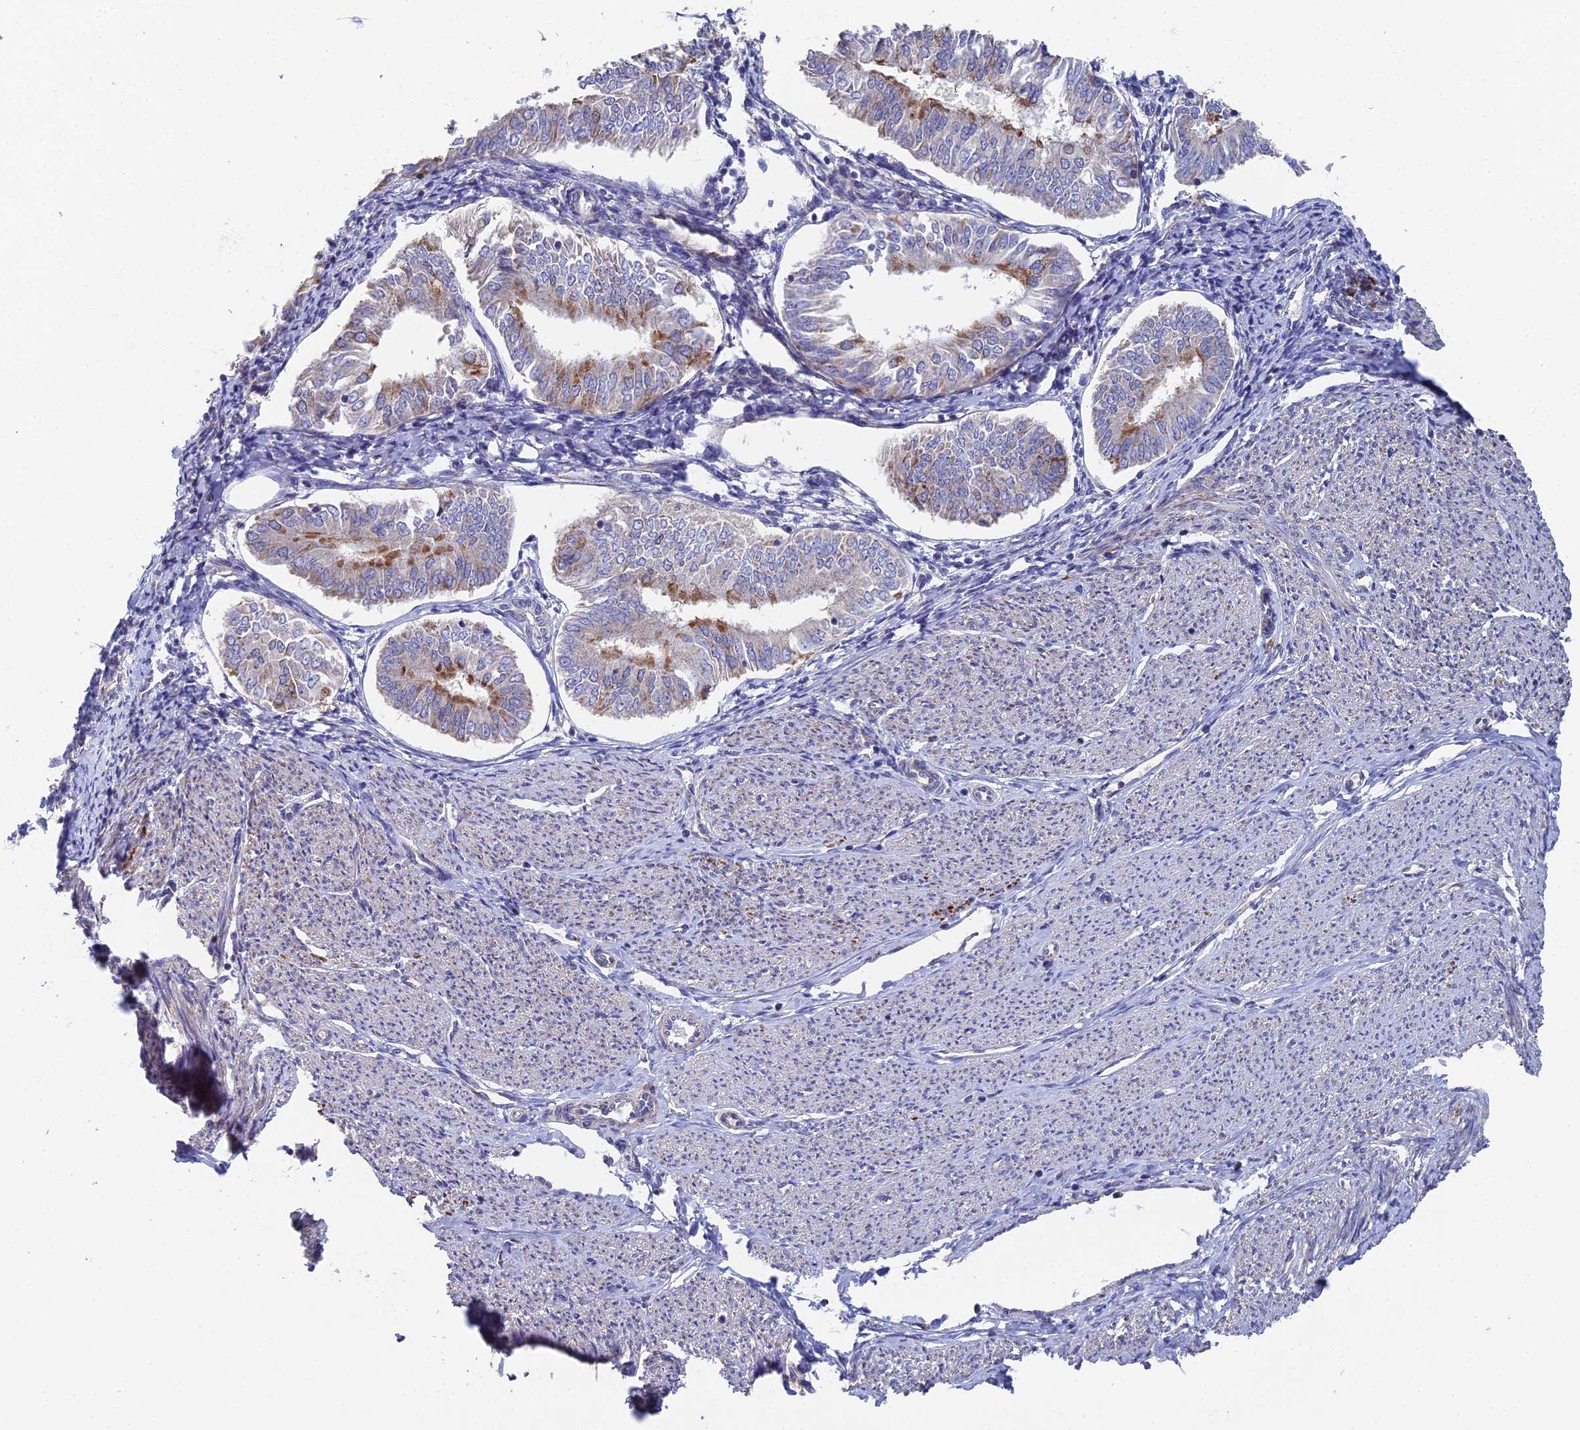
{"staining": {"intensity": "moderate", "quantity": "<25%", "location": "cytoplasmic/membranous"}, "tissue": "endometrial cancer", "cell_type": "Tumor cells", "image_type": "cancer", "snomed": [{"axis": "morphology", "description": "Adenocarcinoma, NOS"}, {"axis": "topography", "description": "Endometrium"}], "caption": "A high-resolution image shows immunohistochemistry (IHC) staining of endometrial cancer (adenocarcinoma), which demonstrates moderate cytoplasmic/membranous positivity in approximately <25% of tumor cells.", "gene": "ECSIT", "patient": {"sex": "female", "age": 58}}